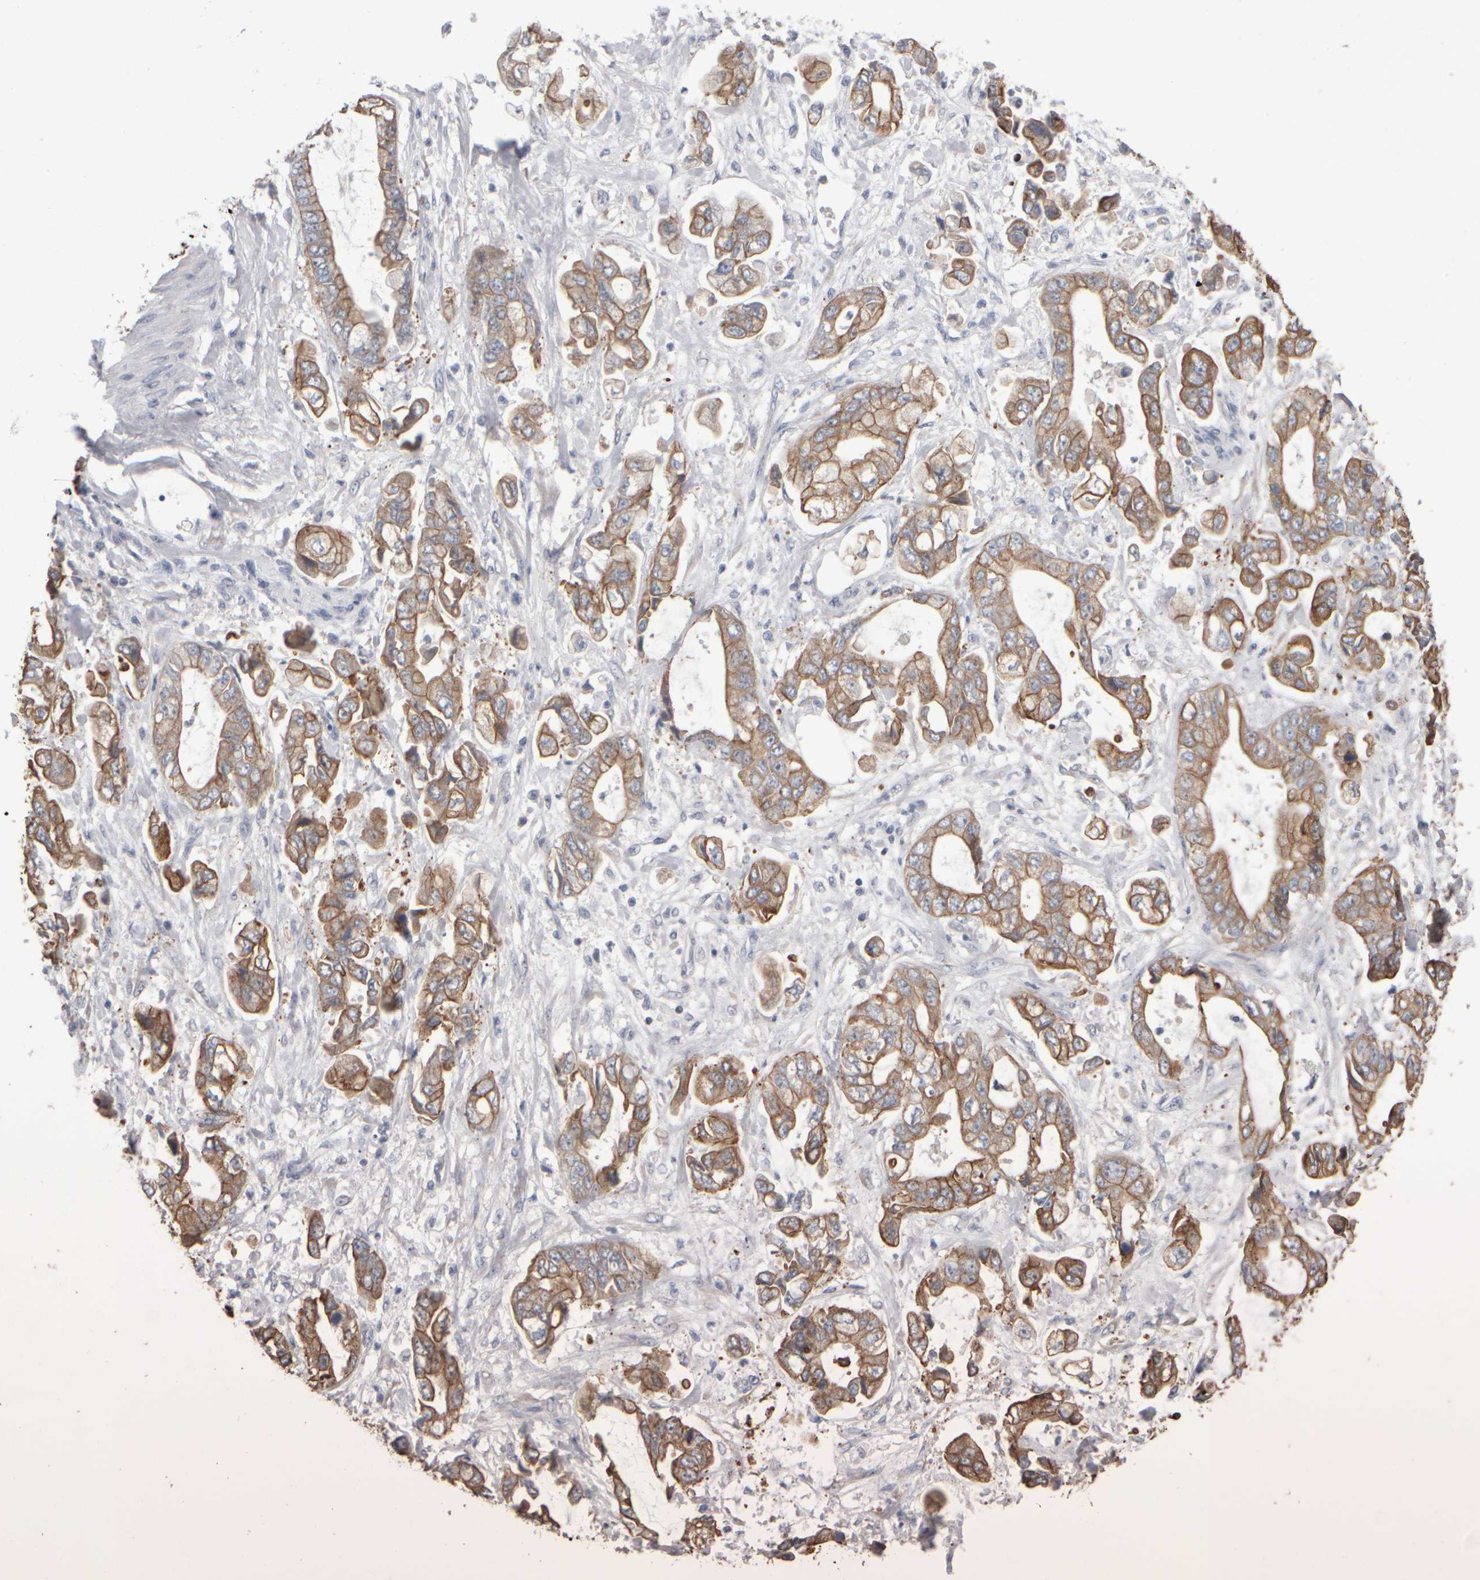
{"staining": {"intensity": "moderate", "quantity": ">75%", "location": "cytoplasmic/membranous"}, "tissue": "stomach cancer", "cell_type": "Tumor cells", "image_type": "cancer", "snomed": [{"axis": "morphology", "description": "Normal tissue, NOS"}, {"axis": "morphology", "description": "Adenocarcinoma, NOS"}, {"axis": "topography", "description": "Stomach"}], "caption": "Stomach cancer (adenocarcinoma) was stained to show a protein in brown. There is medium levels of moderate cytoplasmic/membranous expression in approximately >75% of tumor cells.", "gene": "EPHX2", "patient": {"sex": "male", "age": 62}}